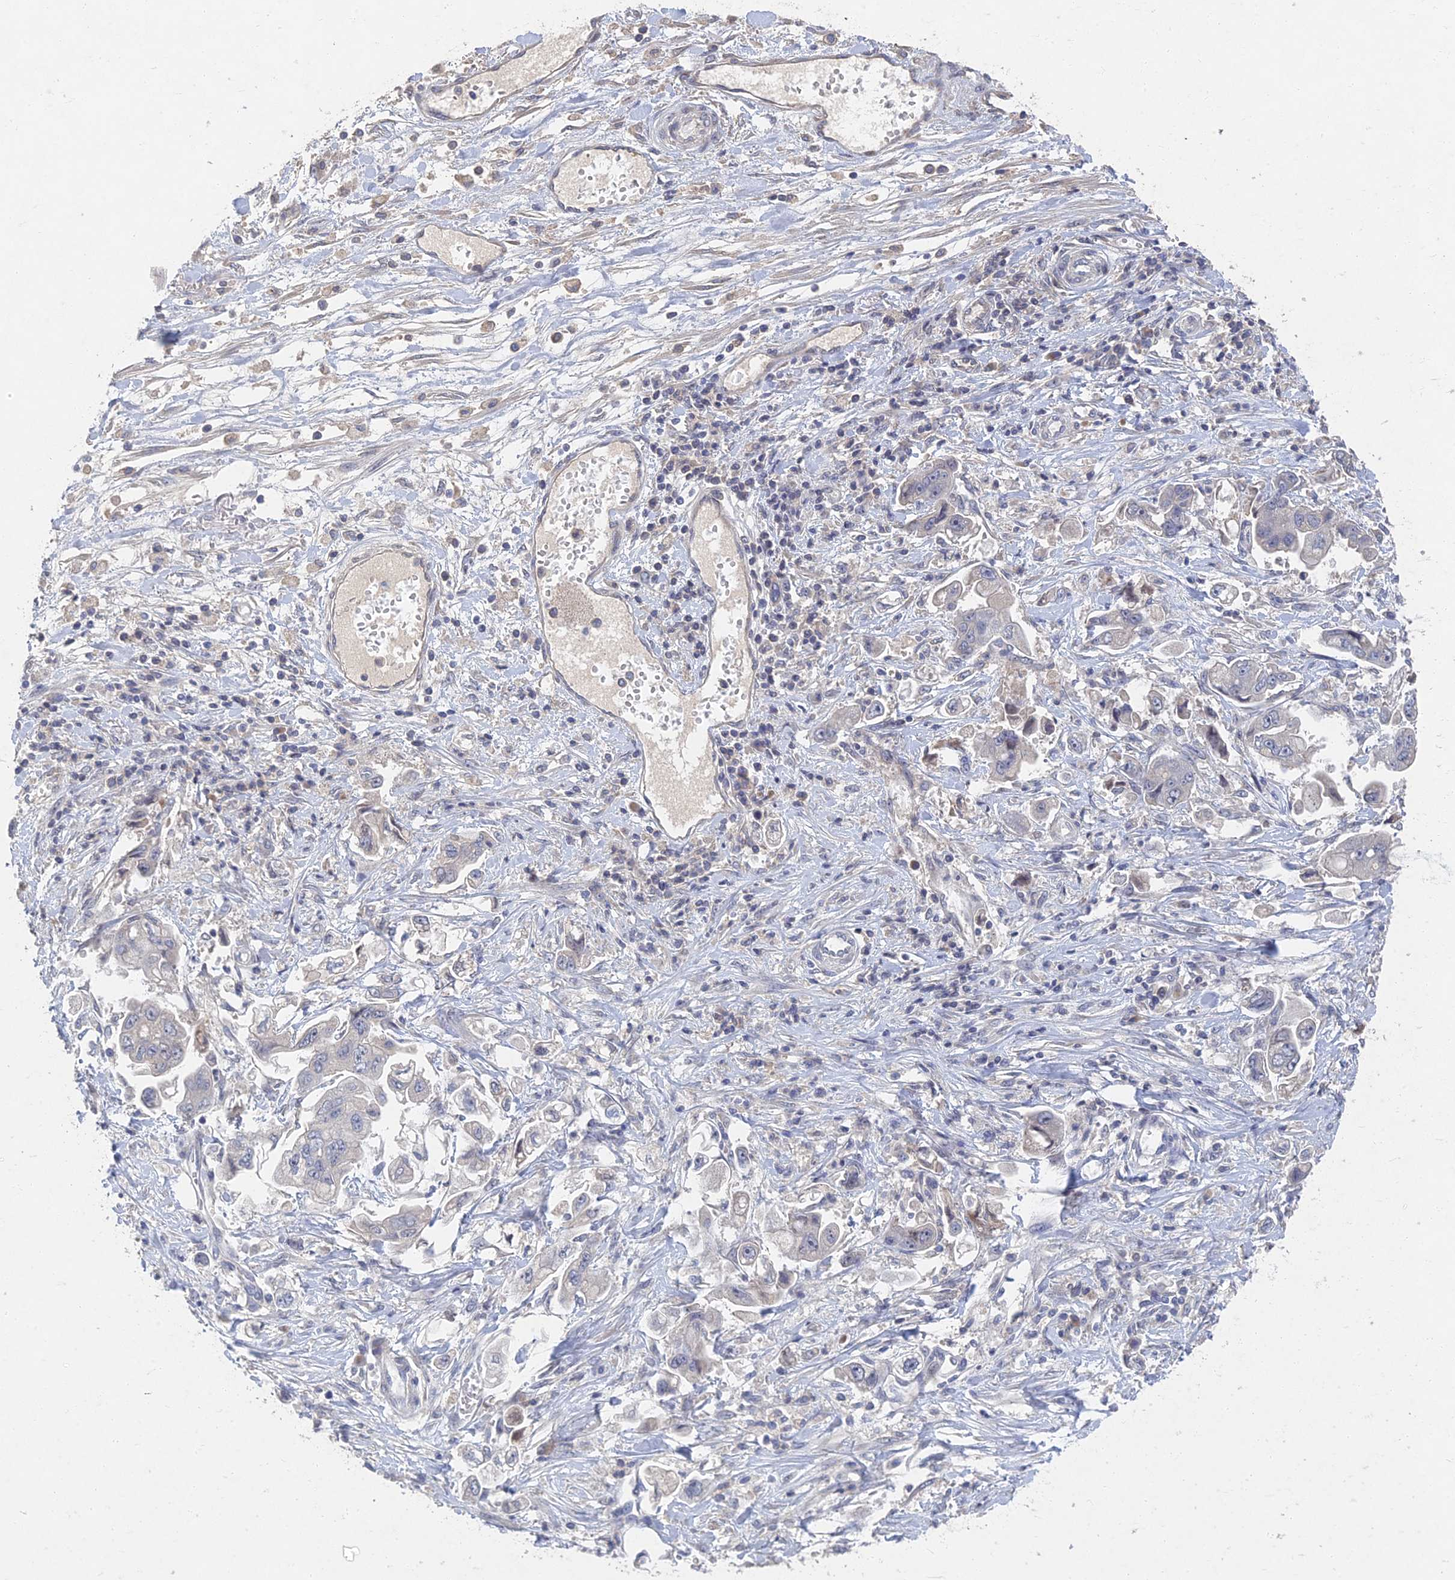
{"staining": {"intensity": "negative", "quantity": "none", "location": "none"}, "tissue": "stomach cancer", "cell_type": "Tumor cells", "image_type": "cancer", "snomed": [{"axis": "morphology", "description": "Adenocarcinoma, NOS"}, {"axis": "topography", "description": "Stomach"}], "caption": "An image of human adenocarcinoma (stomach) is negative for staining in tumor cells. (DAB (3,3'-diaminobenzidine) immunohistochemistry (IHC) with hematoxylin counter stain).", "gene": "GNA15", "patient": {"sex": "male", "age": 62}}